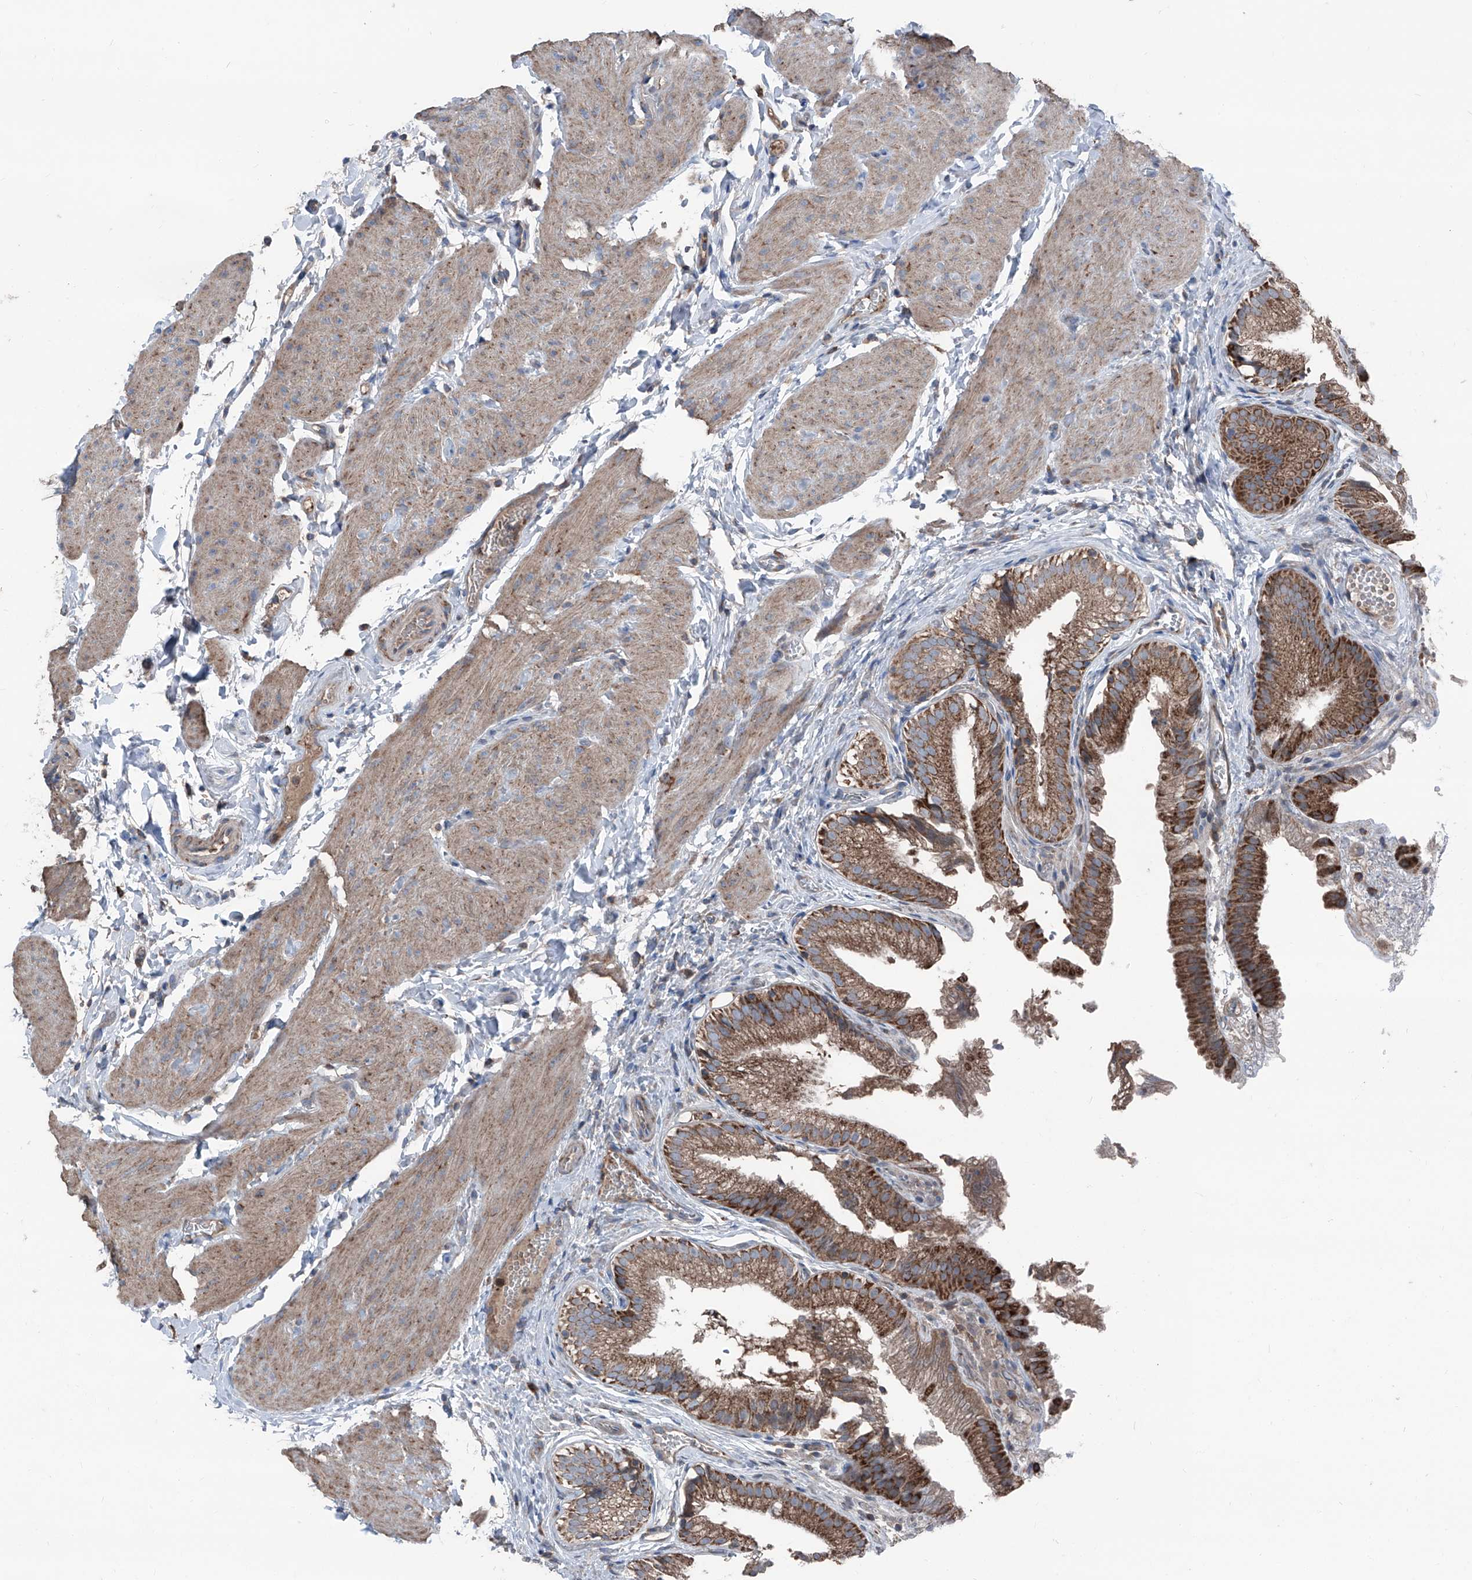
{"staining": {"intensity": "strong", "quantity": ">75%", "location": "cytoplasmic/membranous"}, "tissue": "gallbladder", "cell_type": "Glandular cells", "image_type": "normal", "snomed": [{"axis": "morphology", "description": "Normal tissue, NOS"}, {"axis": "topography", "description": "Gallbladder"}], "caption": "Immunohistochemistry of unremarkable gallbladder reveals high levels of strong cytoplasmic/membranous staining in about >75% of glandular cells.", "gene": "GPAT3", "patient": {"sex": "female", "age": 30}}